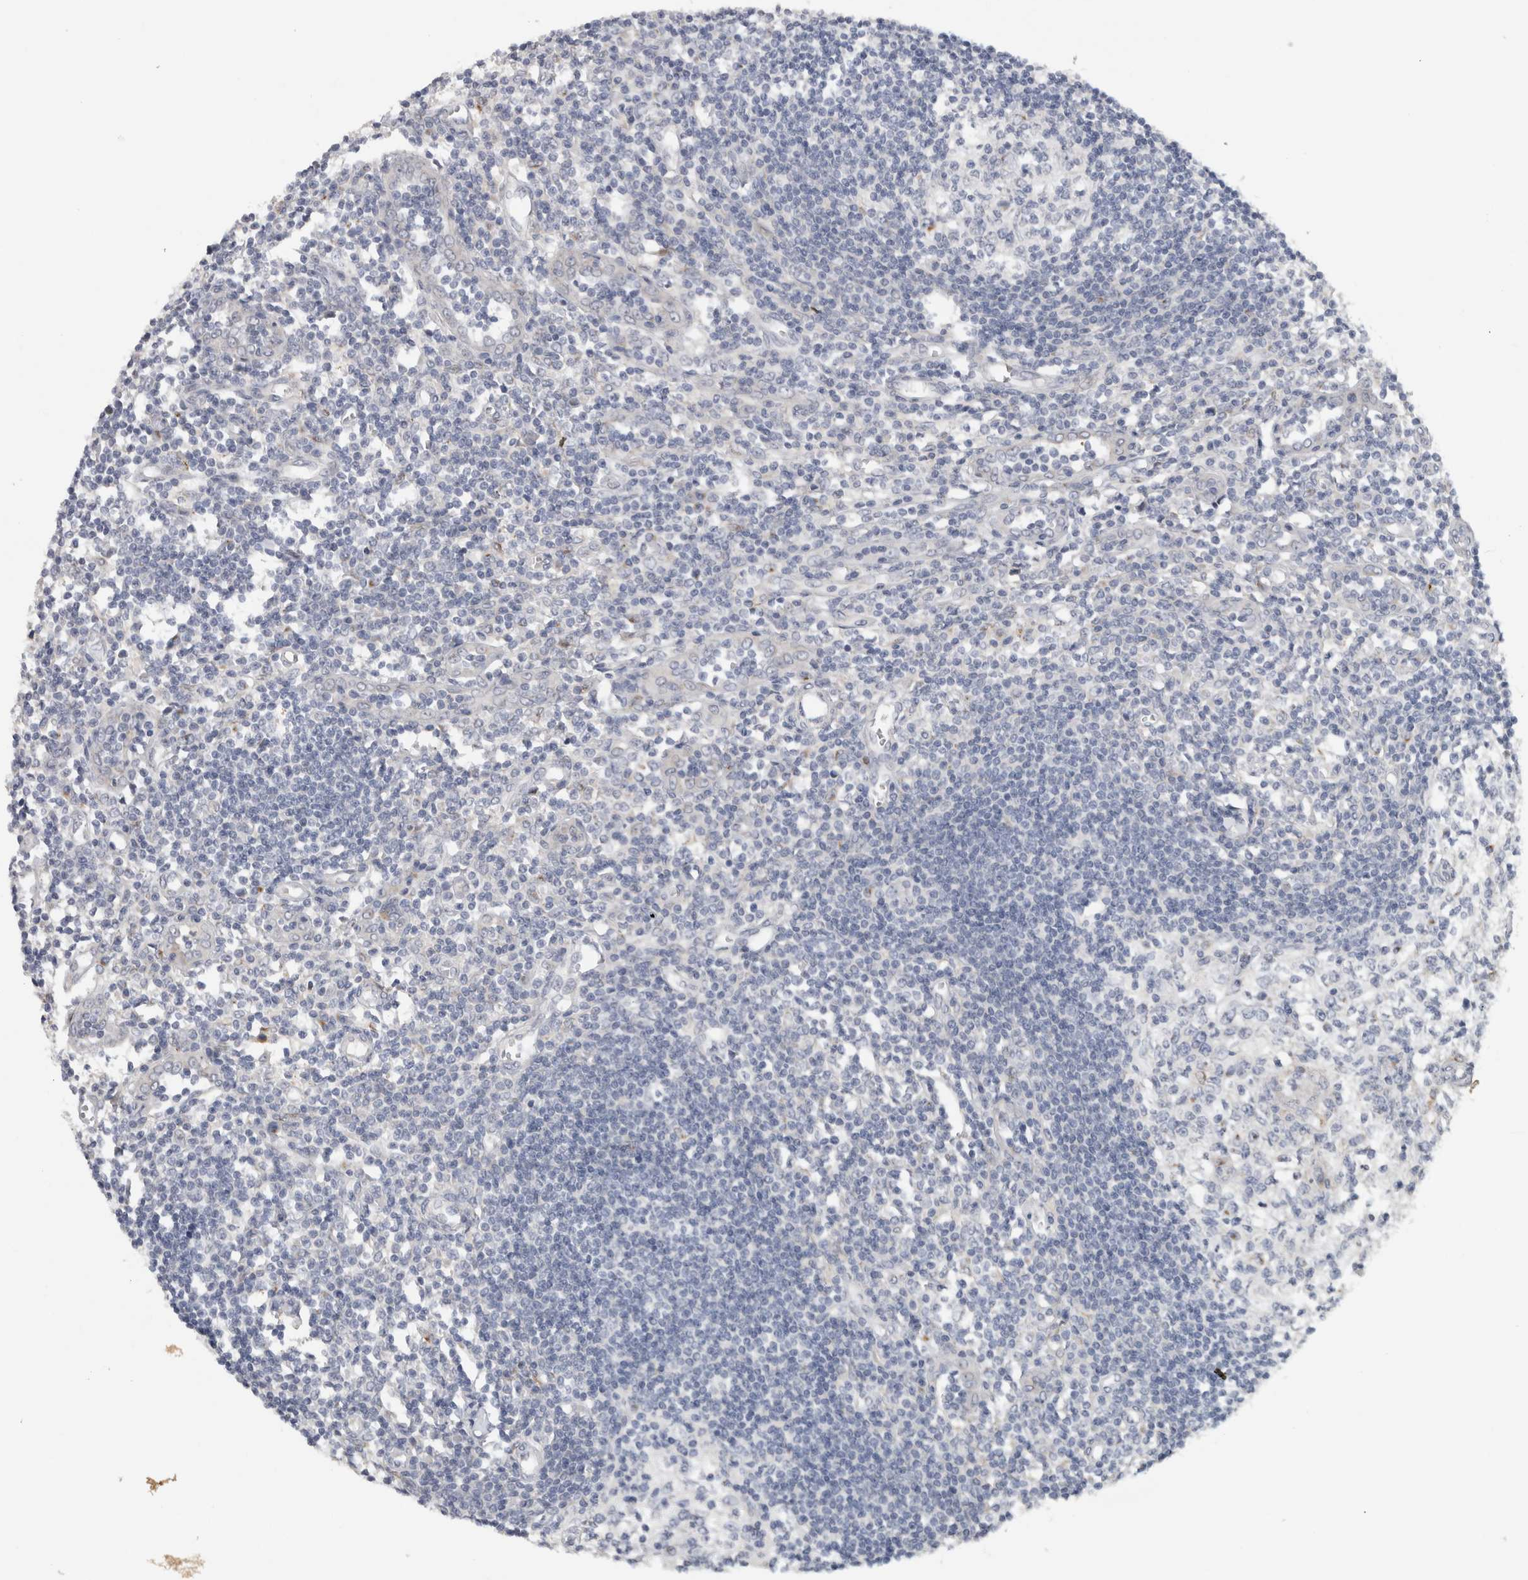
{"staining": {"intensity": "negative", "quantity": "none", "location": "none"}, "tissue": "lymph node", "cell_type": "Germinal center cells", "image_type": "normal", "snomed": [{"axis": "morphology", "description": "Normal tissue, NOS"}, {"axis": "morphology", "description": "Malignant melanoma, Metastatic site"}, {"axis": "topography", "description": "Lymph node"}], "caption": "A high-resolution micrograph shows IHC staining of benign lymph node, which exhibits no significant positivity in germinal center cells.", "gene": "MGAT1", "patient": {"sex": "male", "age": 41}}